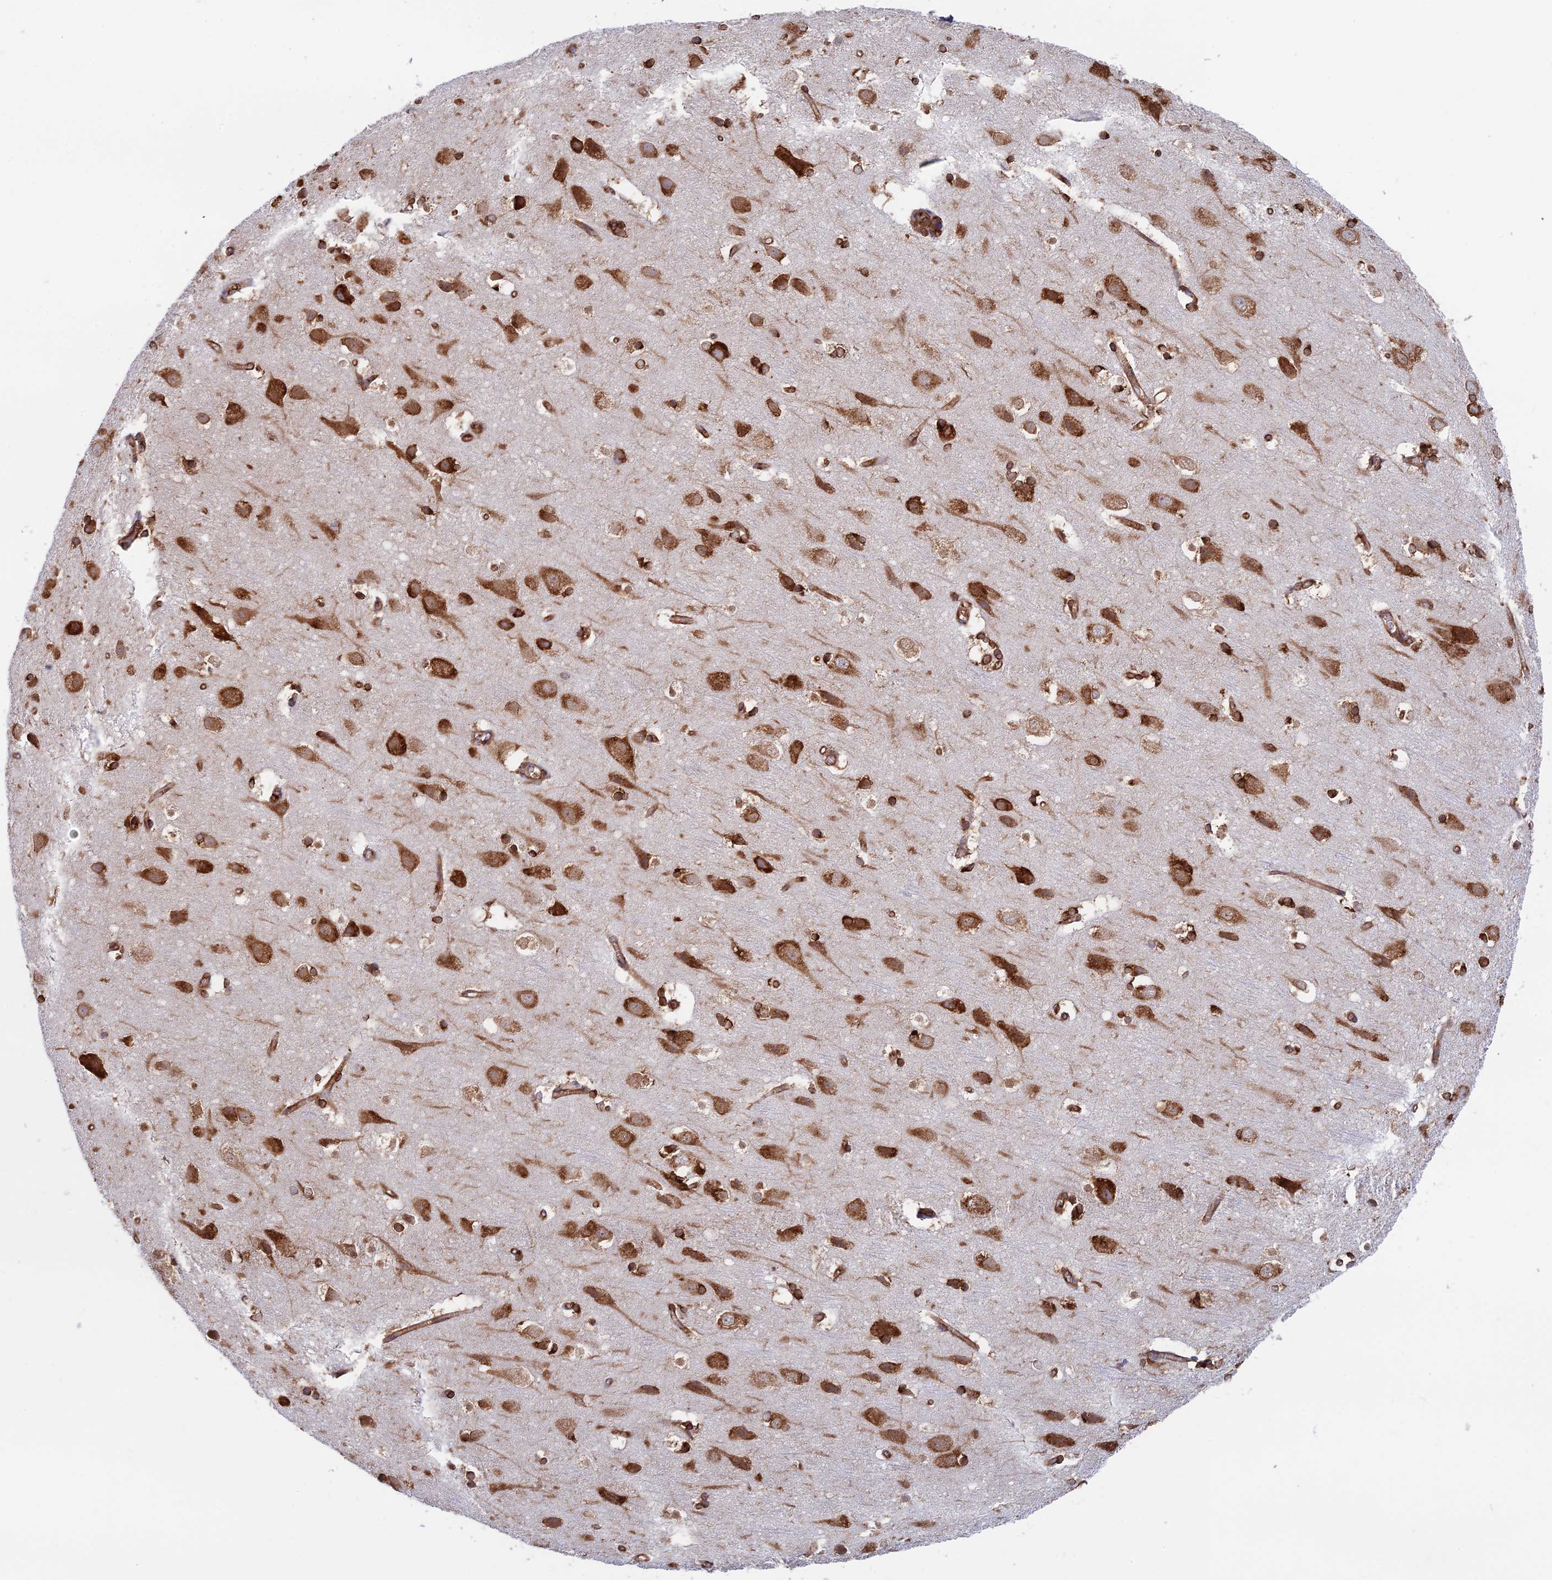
{"staining": {"intensity": "moderate", "quantity": ">75%", "location": "cytoplasmic/membranous"}, "tissue": "cerebral cortex", "cell_type": "Endothelial cells", "image_type": "normal", "snomed": [{"axis": "morphology", "description": "Normal tissue, NOS"}, {"axis": "topography", "description": "Cerebral cortex"}], "caption": "Protein staining of unremarkable cerebral cortex displays moderate cytoplasmic/membranous positivity in about >75% of endothelial cells.", "gene": "CCDC69", "patient": {"sex": "male", "age": 54}}